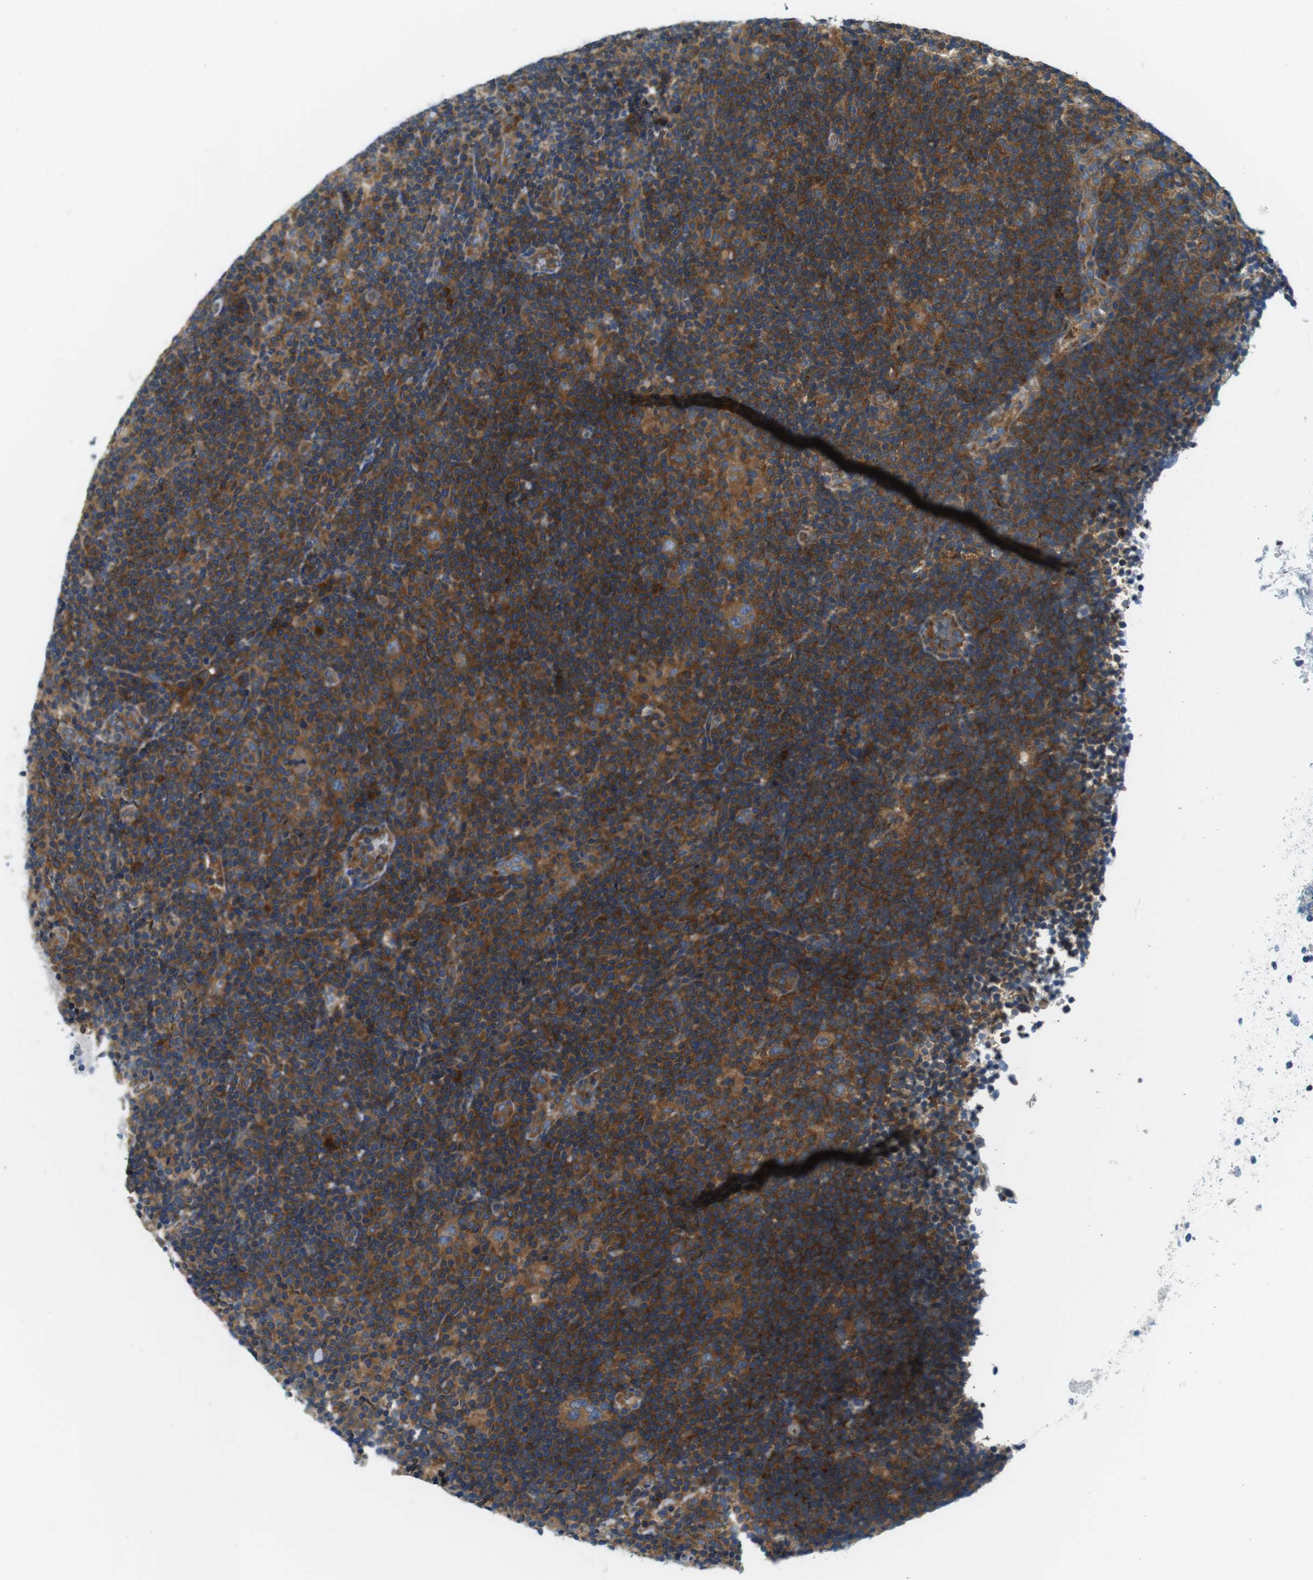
{"staining": {"intensity": "moderate", "quantity": ">75%", "location": "cytoplasmic/membranous"}, "tissue": "lymphoma", "cell_type": "Tumor cells", "image_type": "cancer", "snomed": [{"axis": "morphology", "description": "Hodgkin's disease, NOS"}, {"axis": "topography", "description": "Lymph node"}], "caption": "A brown stain highlights moderate cytoplasmic/membranous staining of a protein in lymphoma tumor cells. (Brightfield microscopy of DAB IHC at high magnification).", "gene": "EIF2B5", "patient": {"sex": "female", "age": 57}}